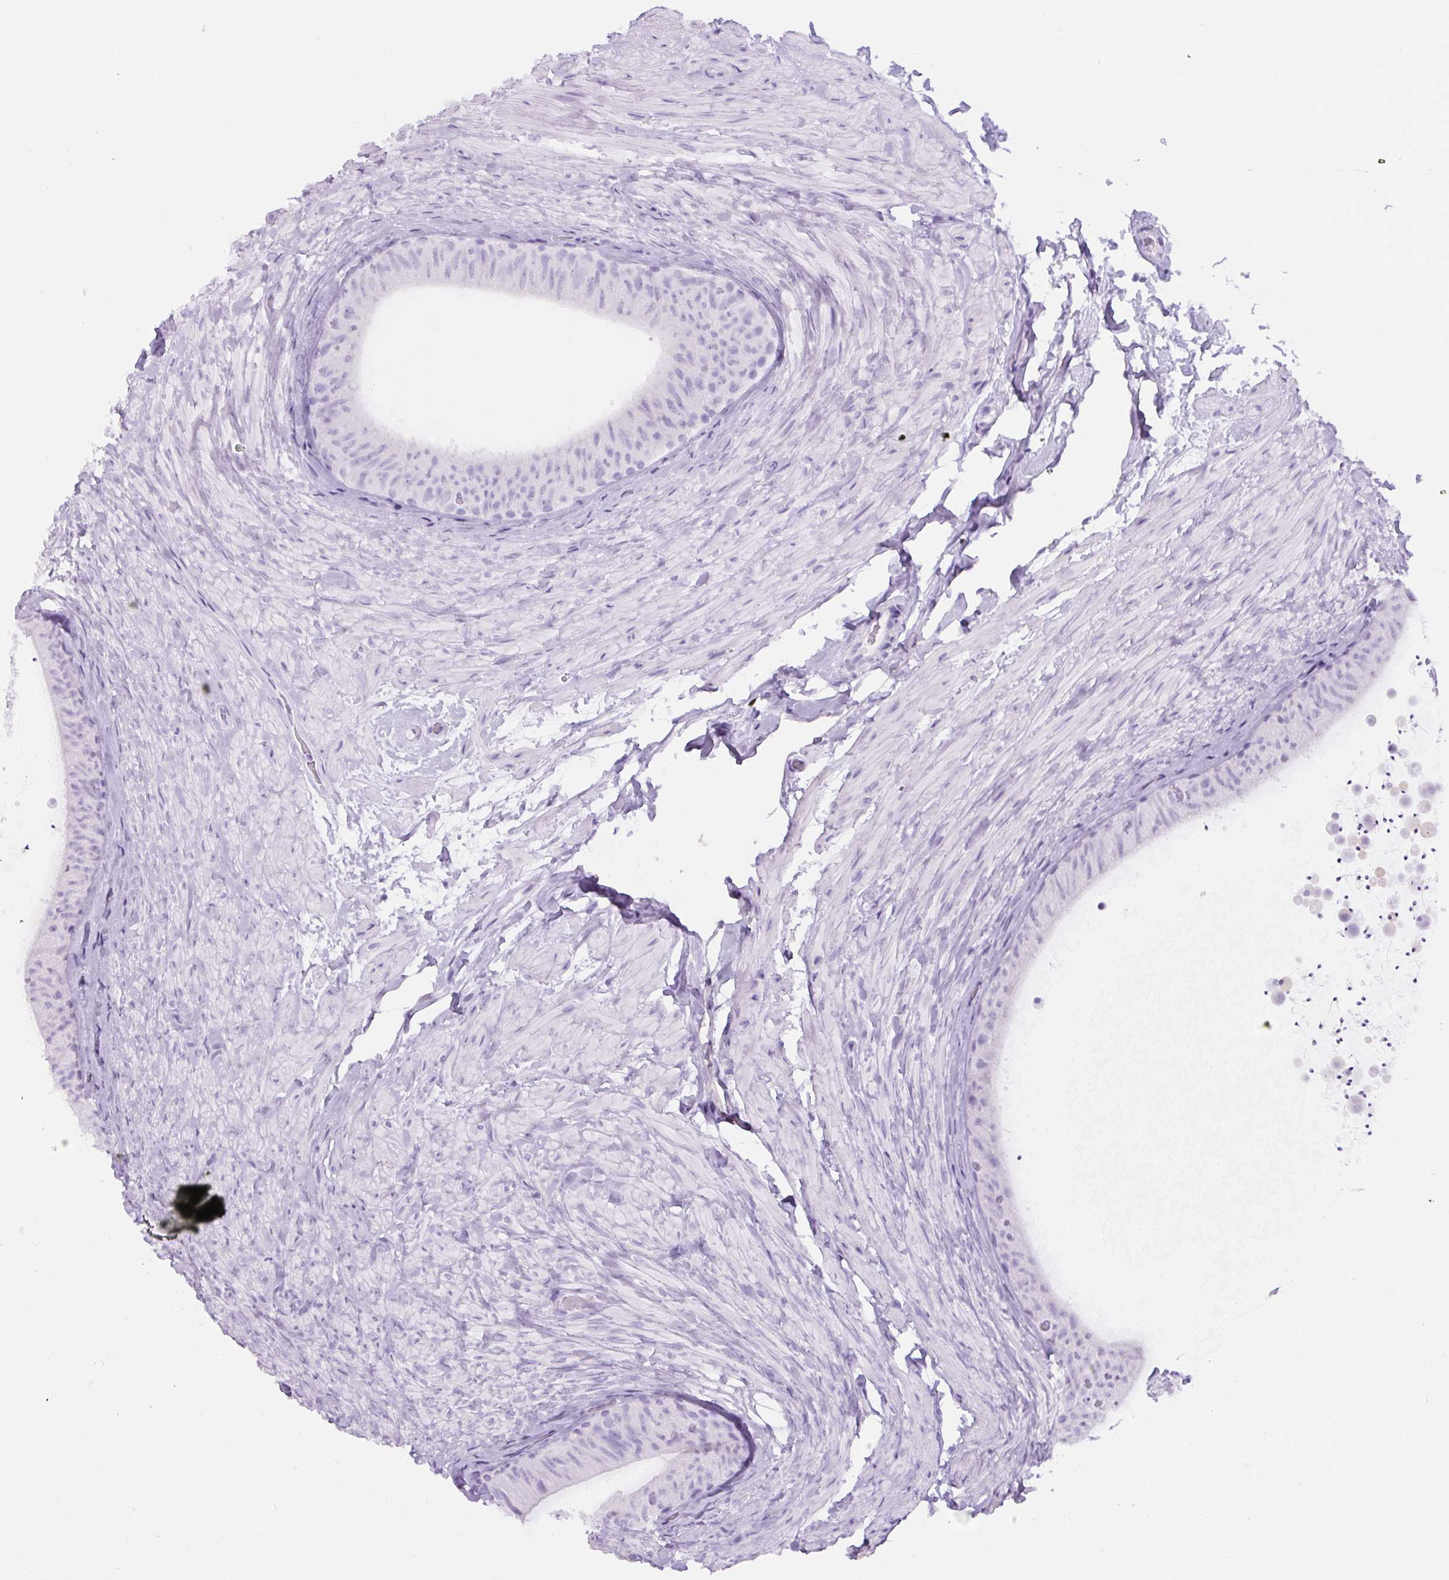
{"staining": {"intensity": "negative", "quantity": "none", "location": "none"}, "tissue": "epididymis", "cell_type": "Glandular cells", "image_type": "normal", "snomed": [{"axis": "morphology", "description": "Normal tissue, NOS"}, {"axis": "topography", "description": "Epididymis, spermatic cord, NOS"}, {"axis": "topography", "description": "Epididymis"}], "caption": "Image shows no protein expression in glandular cells of normal epididymis.", "gene": "PIP5KL1", "patient": {"sex": "male", "age": 31}}